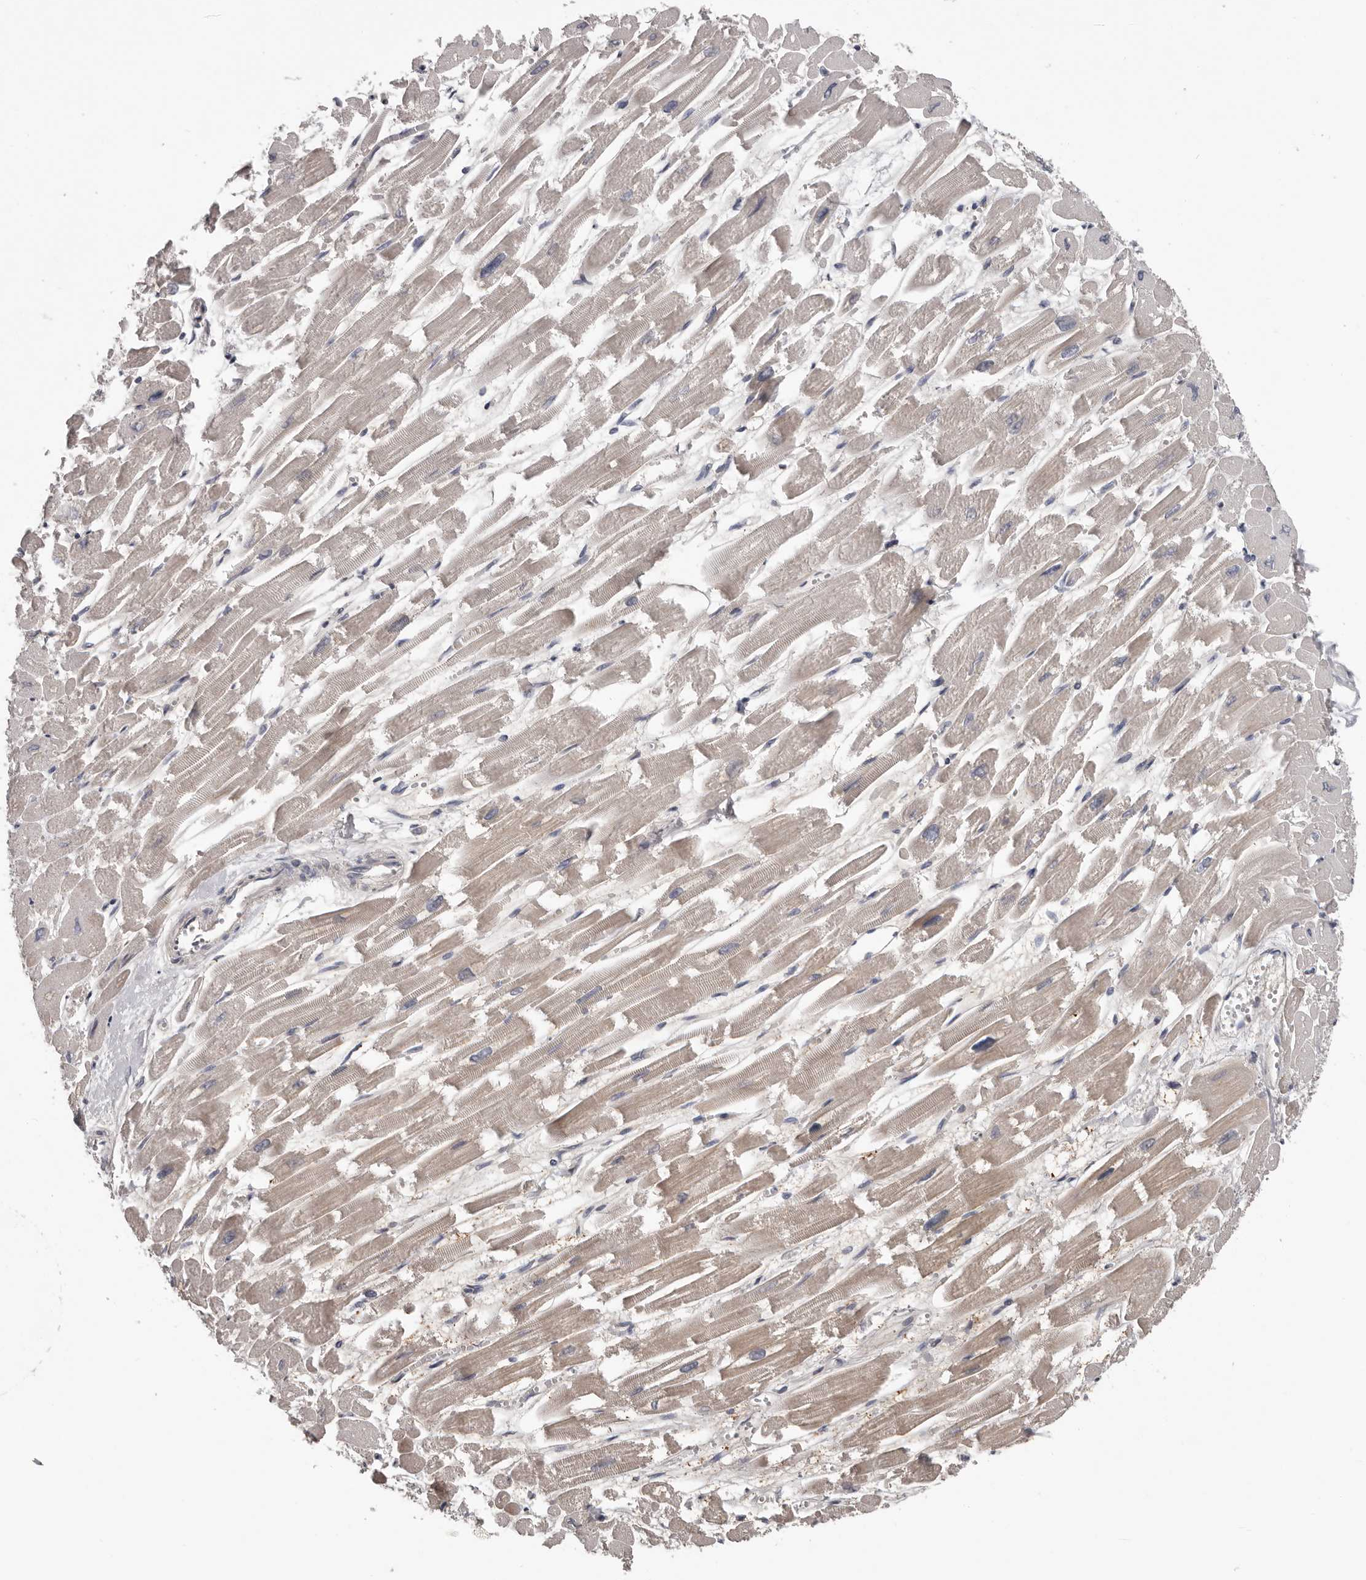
{"staining": {"intensity": "weak", "quantity": ">75%", "location": "cytoplasmic/membranous"}, "tissue": "heart muscle", "cell_type": "Cardiomyocytes", "image_type": "normal", "snomed": [{"axis": "morphology", "description": "Normal tissue, NOS"}, {"axis": "topography", "description": "Heart"}], "caption": "Protein analysis of normal heart muscle displays weak cytoplasmic/membranous expression in about >75% of cardiomyocytes. Immunohistochemistry stains the protein of interest in brown and the nuclei are stained blue.", "gene": "RNF217", "patient": {"sex": "male", "age": 54}}